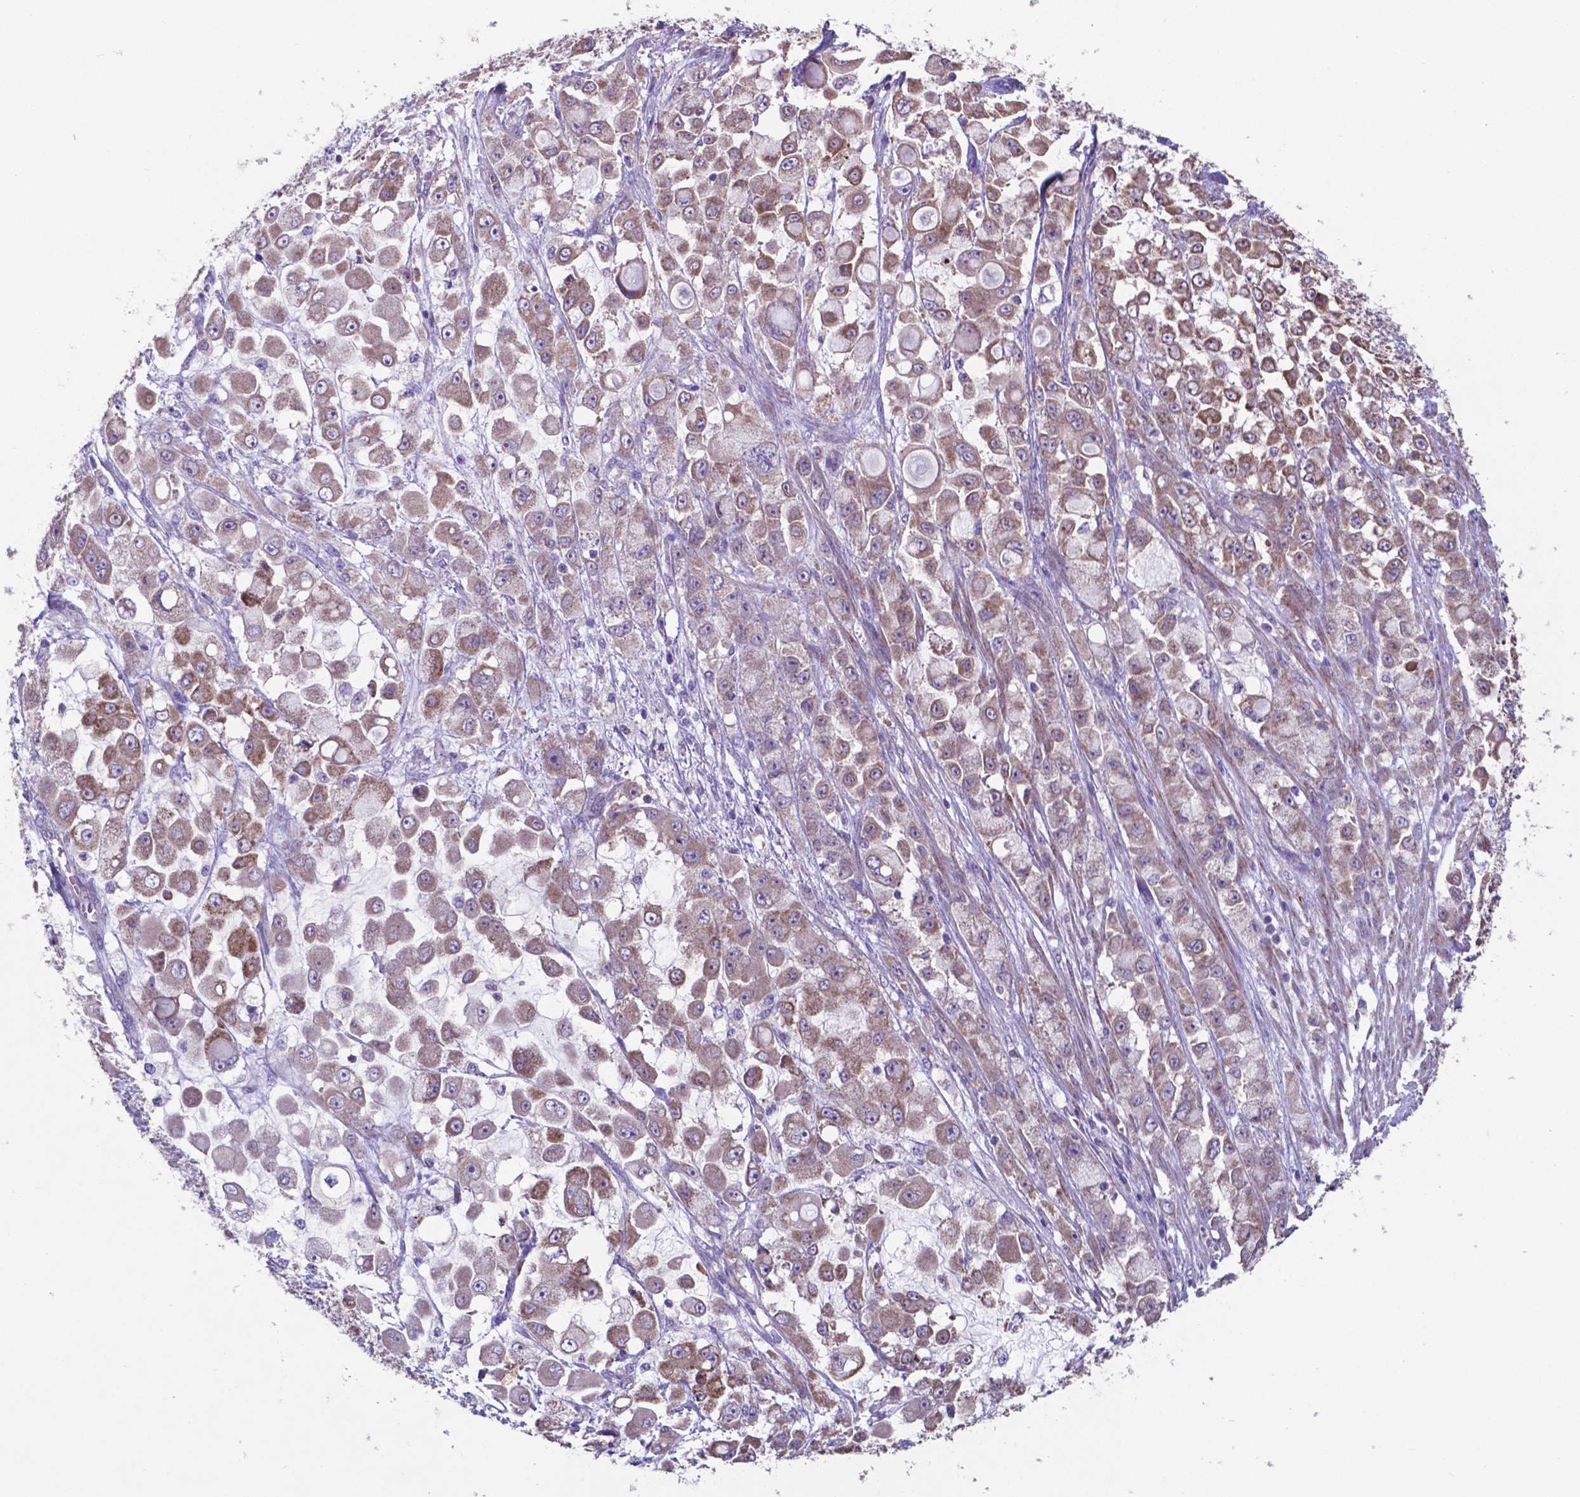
{"staining": {"intensity": "moderate", "quantity": ">75%", "location": "cytoplasmic/membranous"}, "tissue": "stomach cancer", "cell_type": "Tumor cells", "image_type": "cancer", "snomed": [{"axis": "morphology", "description": "Adenocarcinoma, NOS"}, {"axis": "topography", "description": "Stomach"}], "caption": "Tumor cells show moderate cytoplasmic/membranous staining in approximately >75% of cells in adenocarcinoma (stomach).", "gene": "TYRO3", "patient": {"sex": "female", "age": 76}}